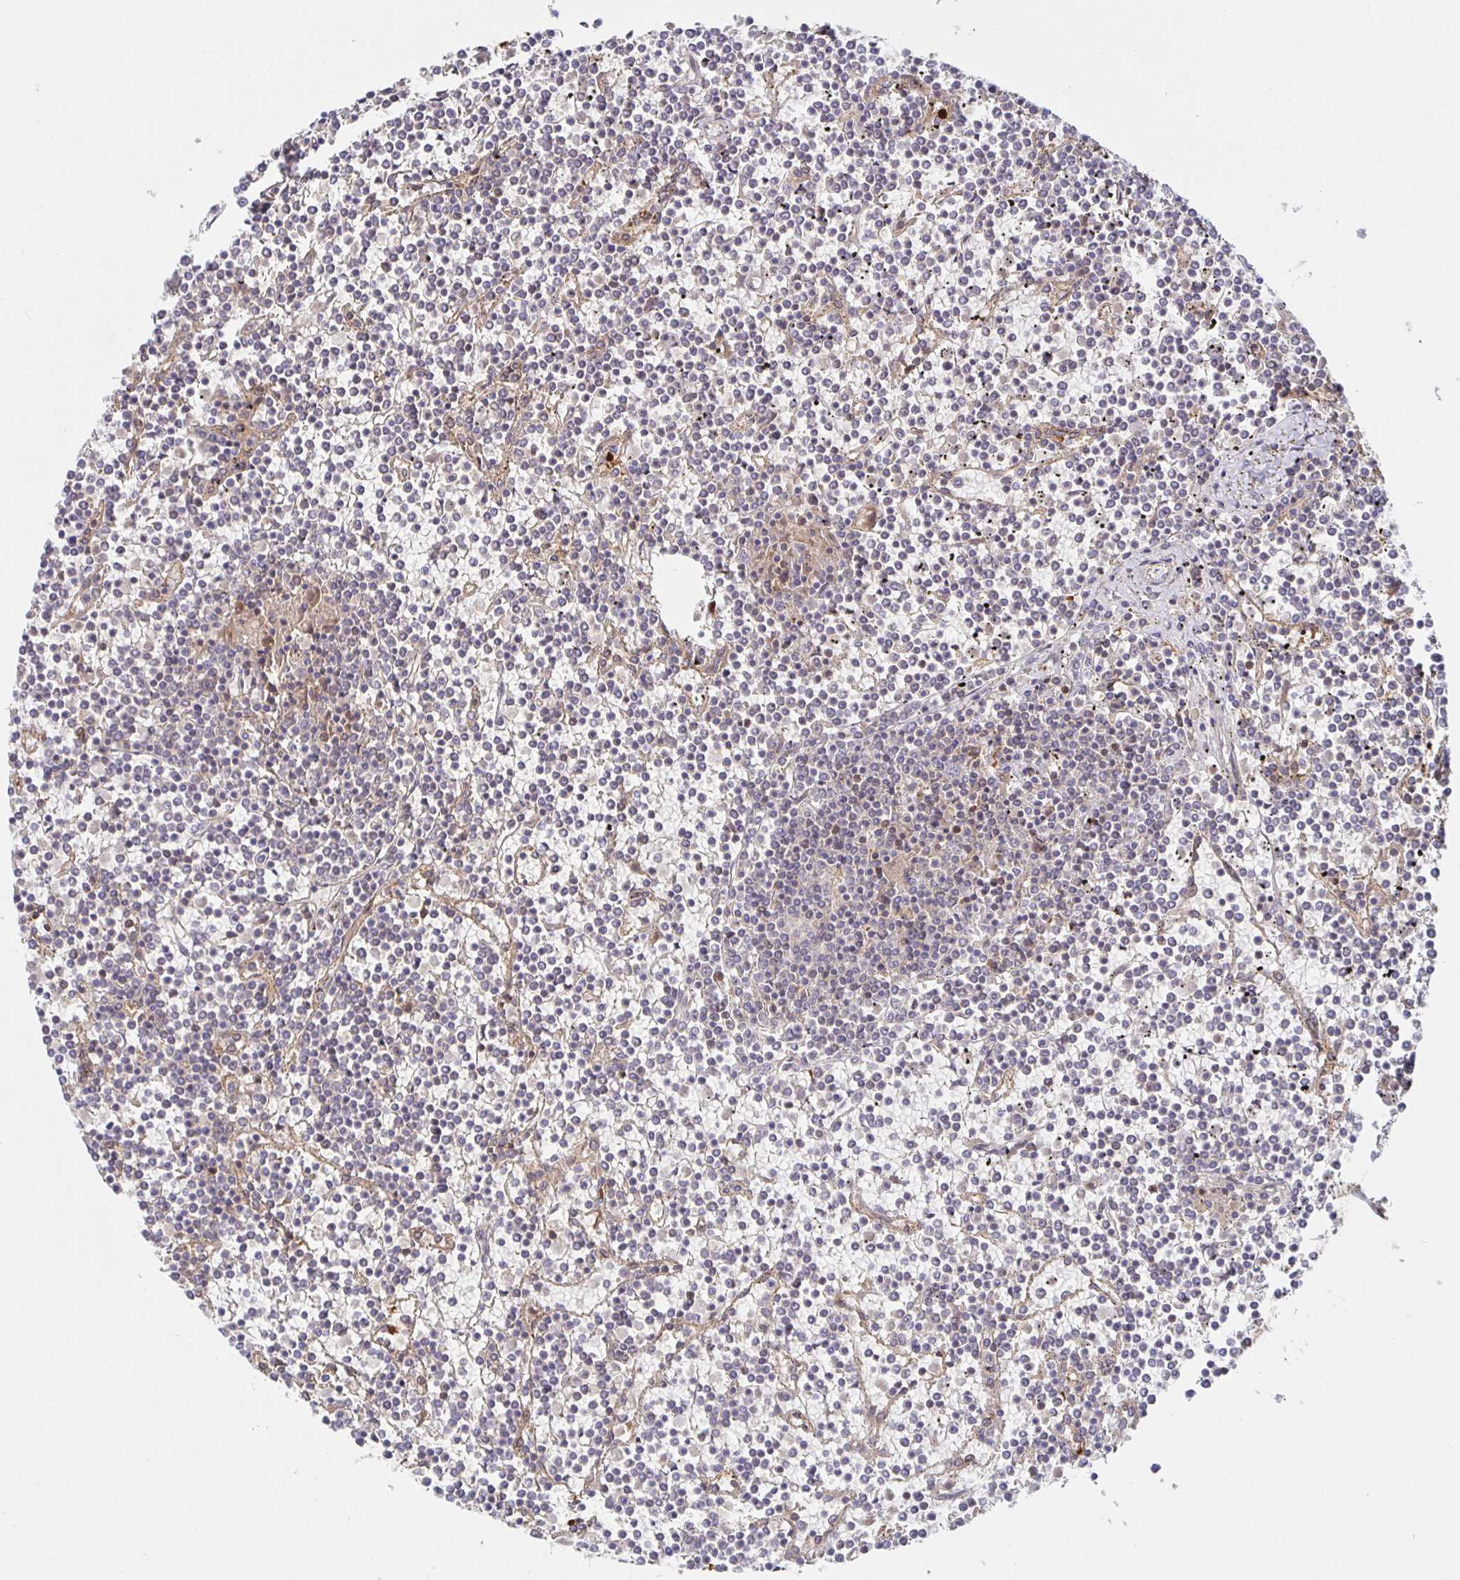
{"staining": {"intensity": "negative", "quantity": "none", "location": "none"}, "tissue": "lymphoma", "cell_type": "Tumor cells", "image_type": "cancer", "snomed": [{"axis": "morphology", "description": "Malignant lymphoma, non-Hodgkin's type, Low grade"}, {"axis": "topography", "description": "Spleen"}], "caption": "Immunohistochemical staining of human malignant lymphoma, non-Hodgkin's type (low-grade) displays no significant positivity in tumor cells. (DAB IHC with hematoxylin counter stain).", "gene": "AACS", "patient": {"sex": "female", "age": 19}}